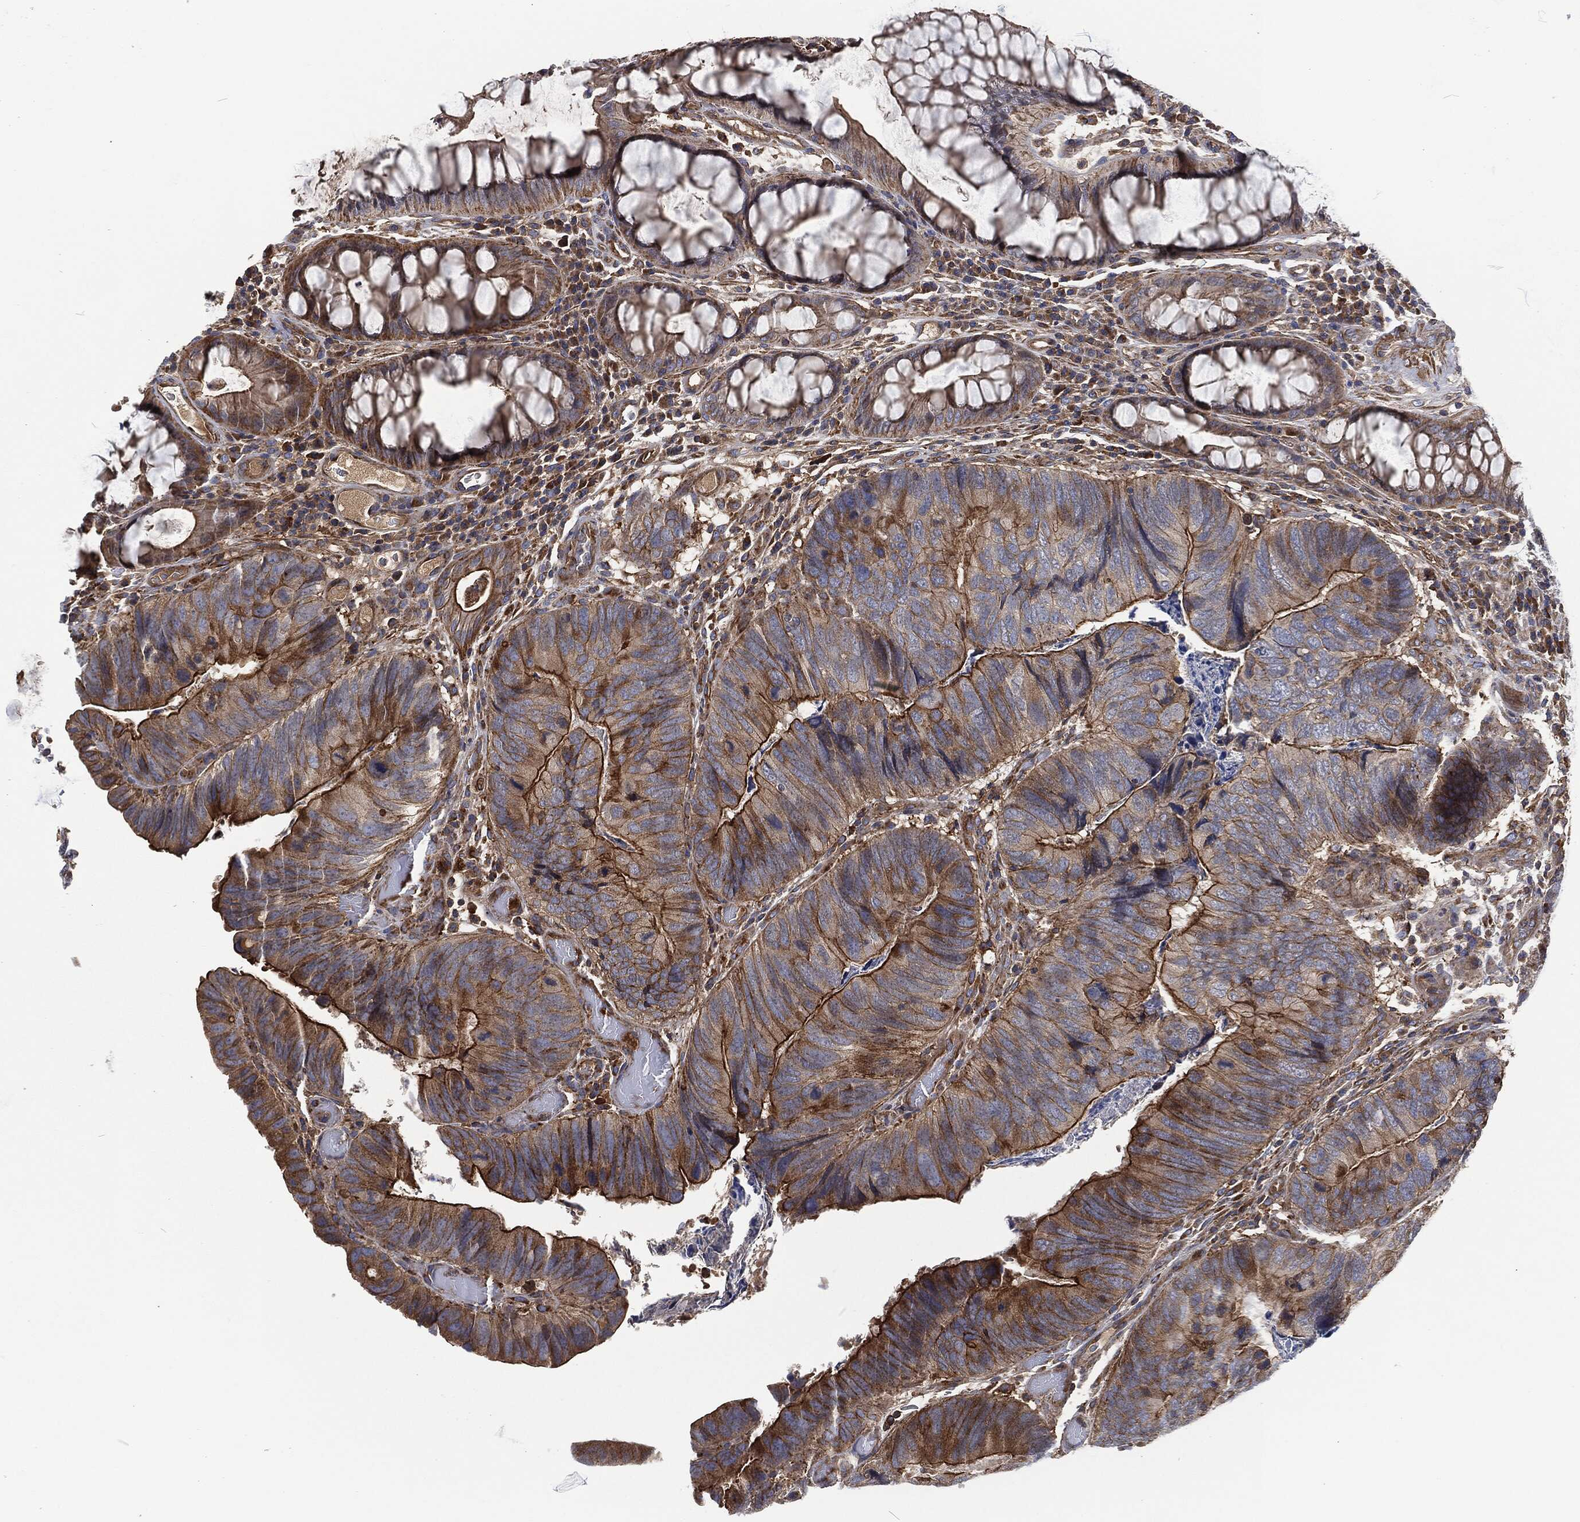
{"staining": {"intensity": "strong", "quantity": "<25%", "location": "cytoplasmic/membranous"}, "tissue": "colorectal cancer", "cell_type": "Tumor cells", "image_type": "cancer", "snomed": [{"axis": "morphology", "description": "Adenocarcinoma, NOS"}, {"axis": "topography", "description": "Colon"}], "caption": "A brown stain labels strong cytoplasmic/membranous positivity of a protein in human adenocarcinoma (colorectal) tumor cells.", "gene": "LGALS9", "patient": {"sex": "female", "age": 67}}